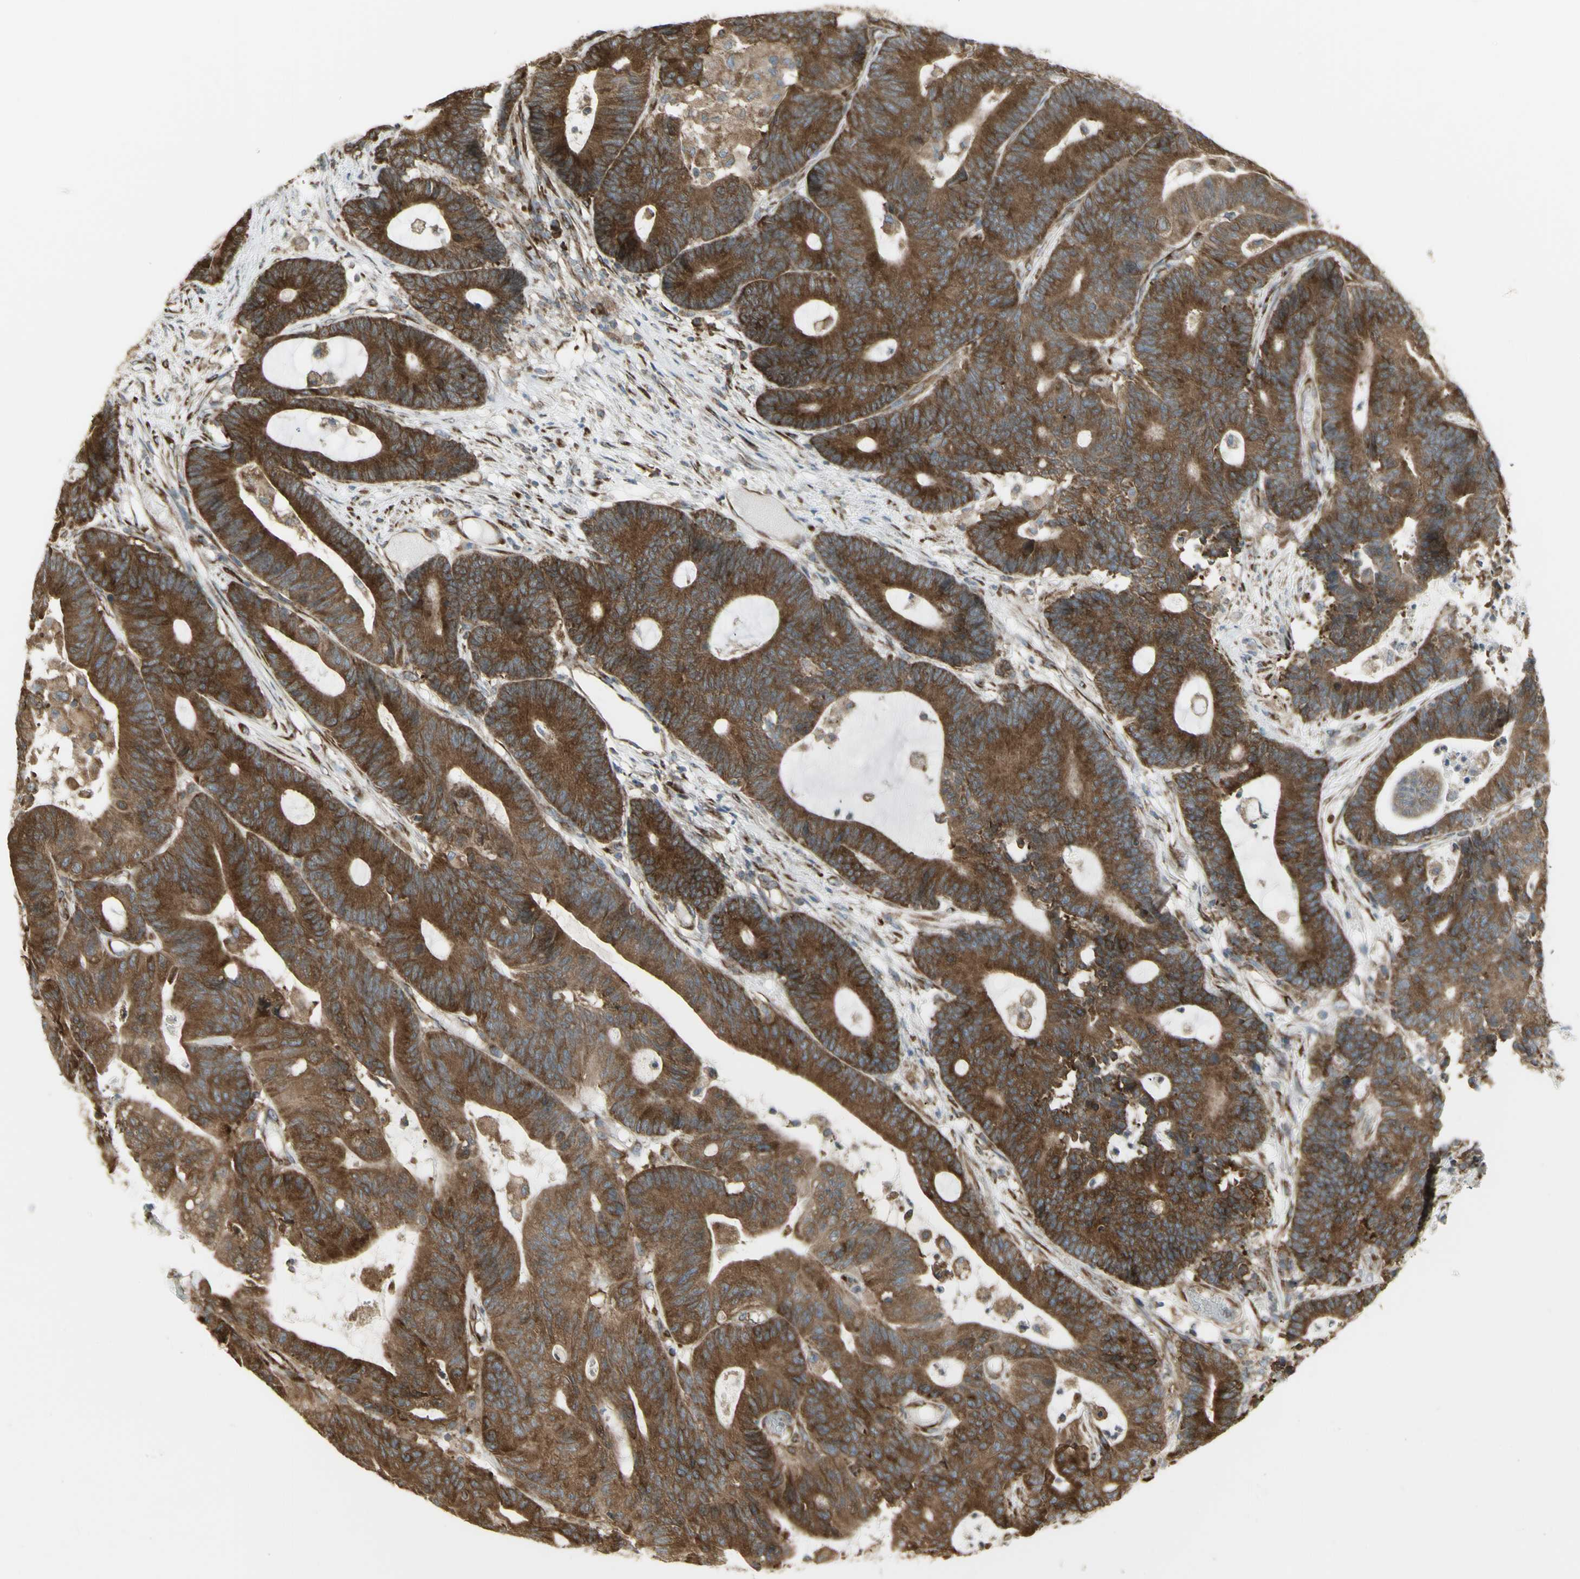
{"staining": {"intensity": "strong", "quantity": ">75%", "location": "cytoplasmic/membranous"}, "tissue": "colorectal cancer", "cell_type": "Tumor cells", "image_type": "cancer", "snomed": [{"axis": "morphology", "description": "Adenocarcinoma, NOS"}, {"axis": "topography", "description": "Colon"}], "caption": "A high-resolution micrograph shows immunohistochemistry staining of colorectal cancer (adenocarcinoma), which shows strong cytoplasmic/membranous staining in approximately >75% of tumor cells. (DAB IHC, brown staining for protein, blue staining for nuclei).", "gene": "FKBP3", "patient": {"sex": "female", "age": 84}}